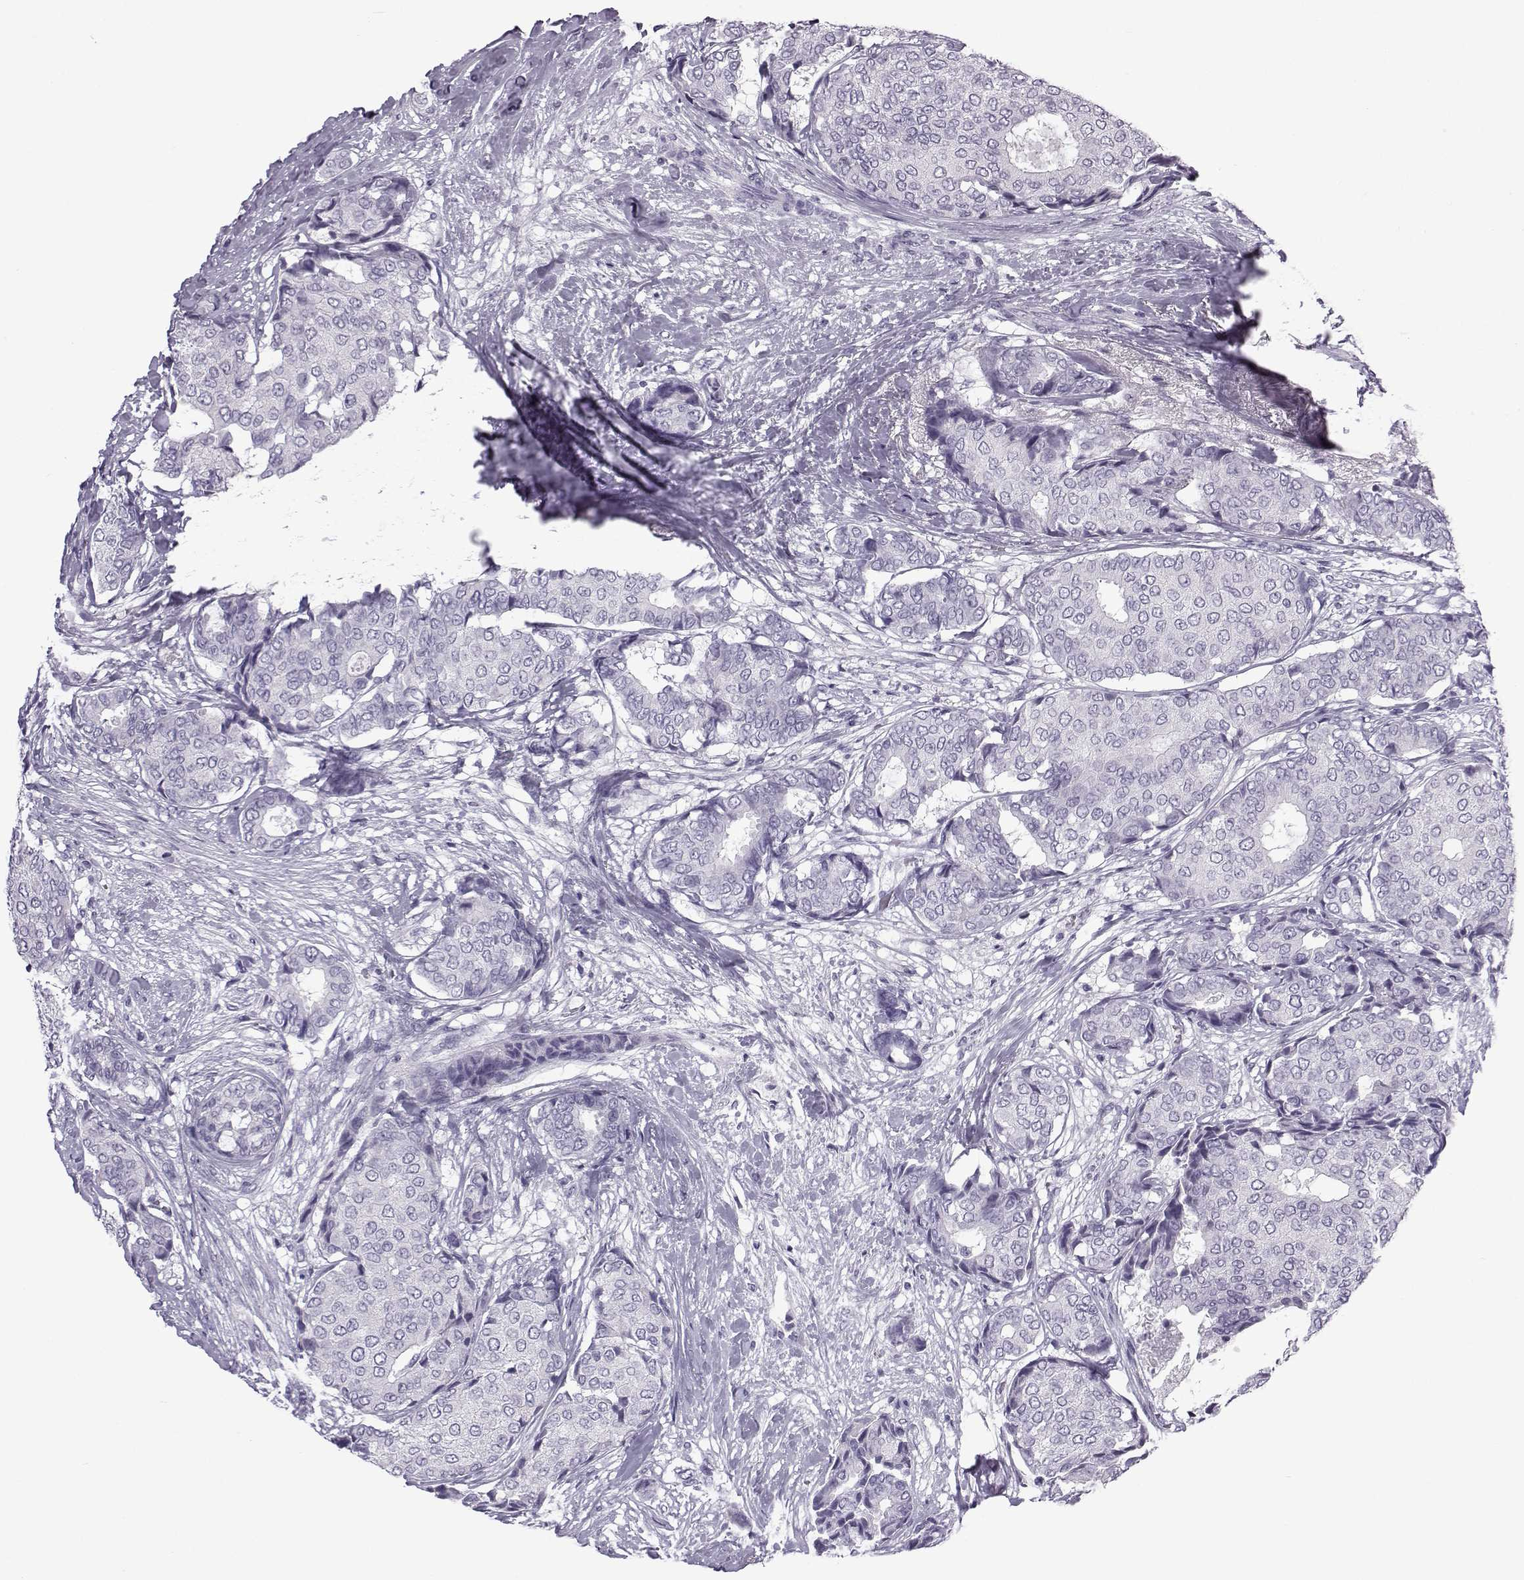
{"staining": {"intensity": "negative", "quantity": "none", "location": "none"}, "tissue": "breast cancer", "cell_type": "Tumor cells", "image_type": "cancer", "snomed": [{"axis": "morphology", "description": "Duct carcinoma"}, {"axis": "topography", "description": "Breast"}], "caption": "High power microscopy photomicrograph of an immunohistochemistry micrograph of breast infiltrating ductal carcinoma, revealing no significant positivity in tumor cells. (Immunohistochemistry, brightfield microscopy, high magnification).", "gene": "OIP5", "patient": {"sex": "female", "age": 75}}